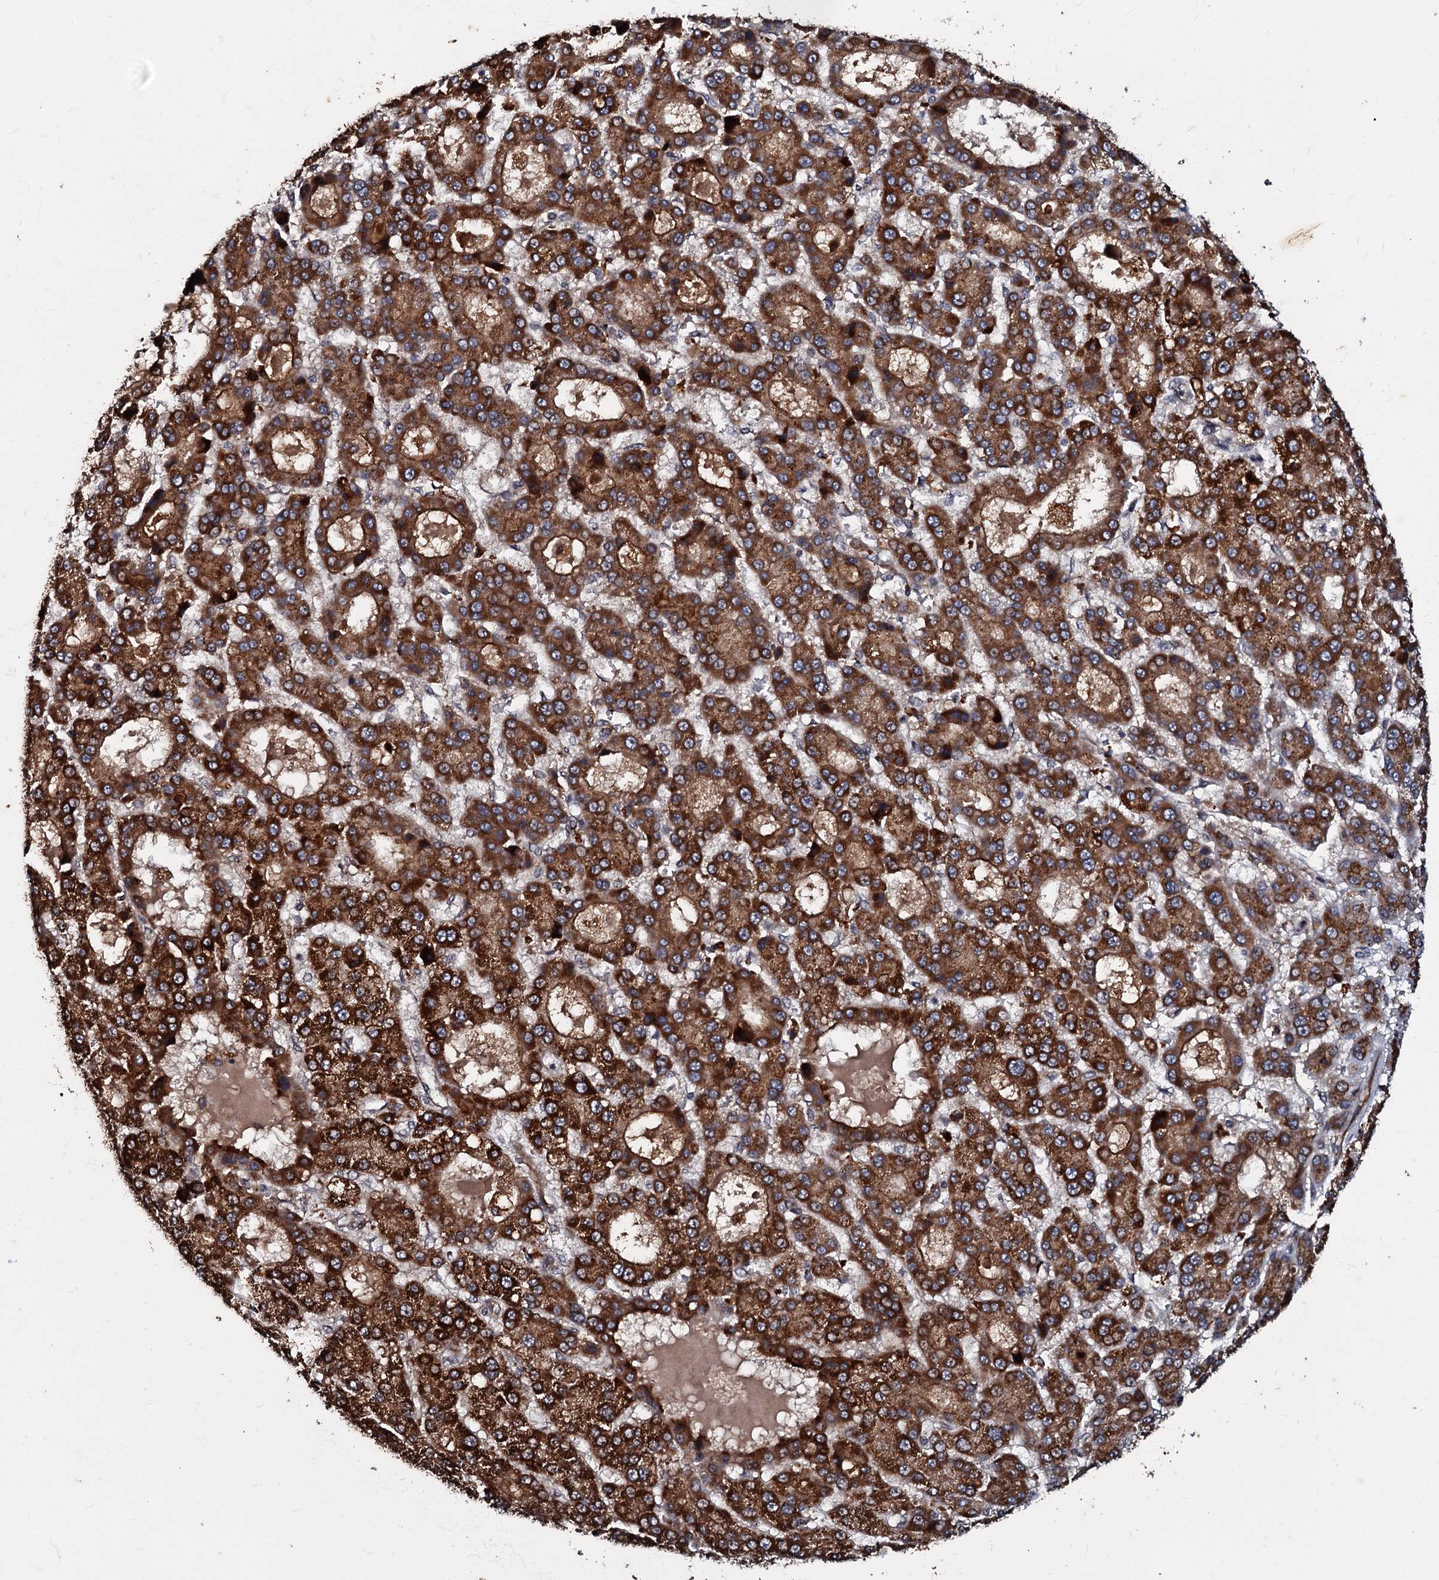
{"staining": {"intensity": "strong", "quantity": ">75%", "location": "cytoplasmic/membranous"}, "tissue": "liver cancer", "cell_type": "Tumor cells", "image_type": "cancer", "snomed": [{"axis": "morphology", "description": "Carcinoma, Hepatocellular, NOS"}, {"axis": "topography", "description": "Liver"}], "caption": "Immunohistochemical staining of hepatocellular carcinoma (liver) demonstrates strong cytoplasmic/membranous protein staining in about >75% of tumor cells.", "gene": "MANSC4", "patient": {"sex": "male", "age": 70}}